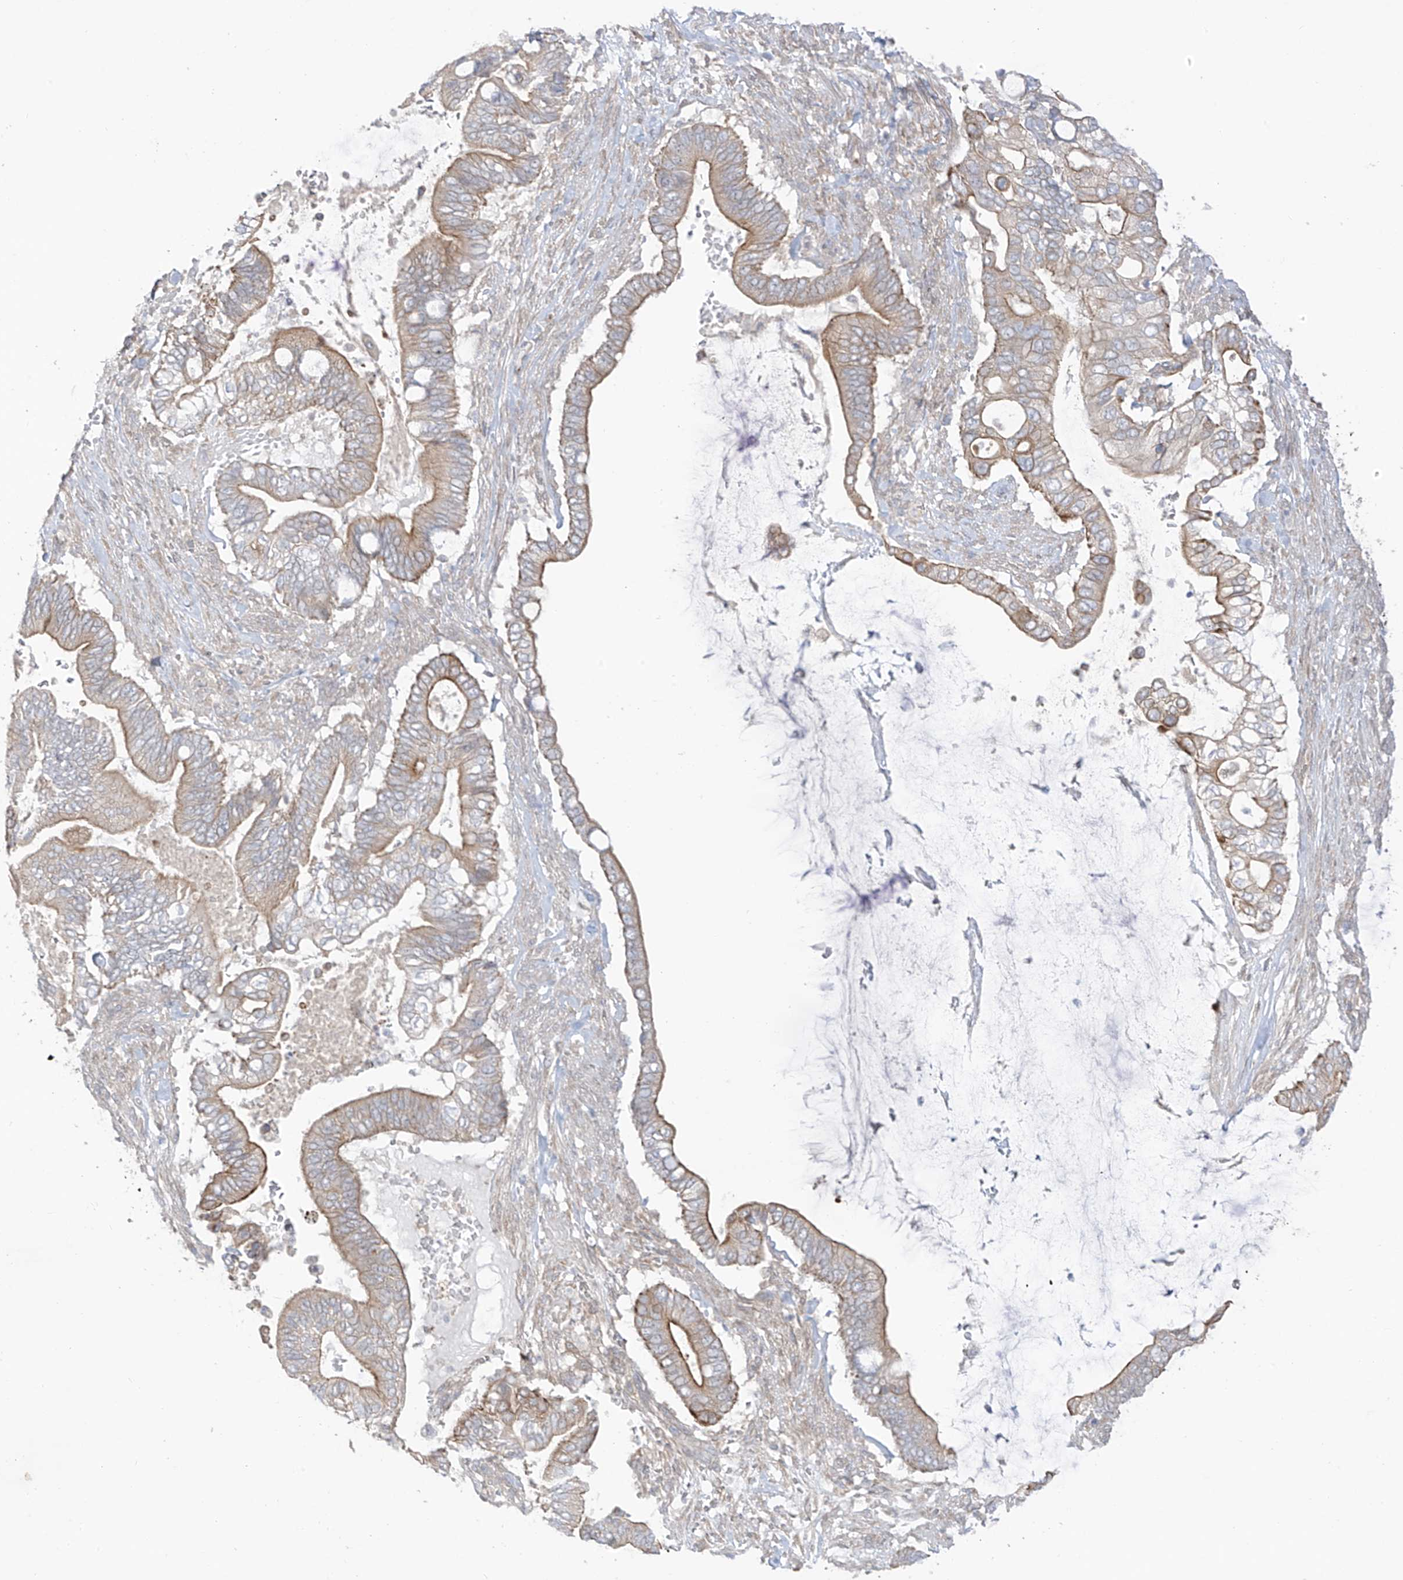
{"staining": {"intensity": "moderate", "quantity": "25%-75%", "location": "cytoplasmic/membranous"}, "tissue": "pancreatic cancer", "cell_type": "Tumor cells", "image_type": "cancer", "snomed": [{"axis": "morphology", "description": "Adenocarcinoma, NOS"}, {"axis": "topography", "description": "Pancreas"}], "caption": "Protein positivity by immunohistochemistry (IHC) displays moderate cytoplasmic/membranous expression in approximately 25%-75% of tumor cells in pancreatic cancer (adenocarcinoma).", "gene": "EIPR1", "patient": {"sex": "male", "age": 68}}